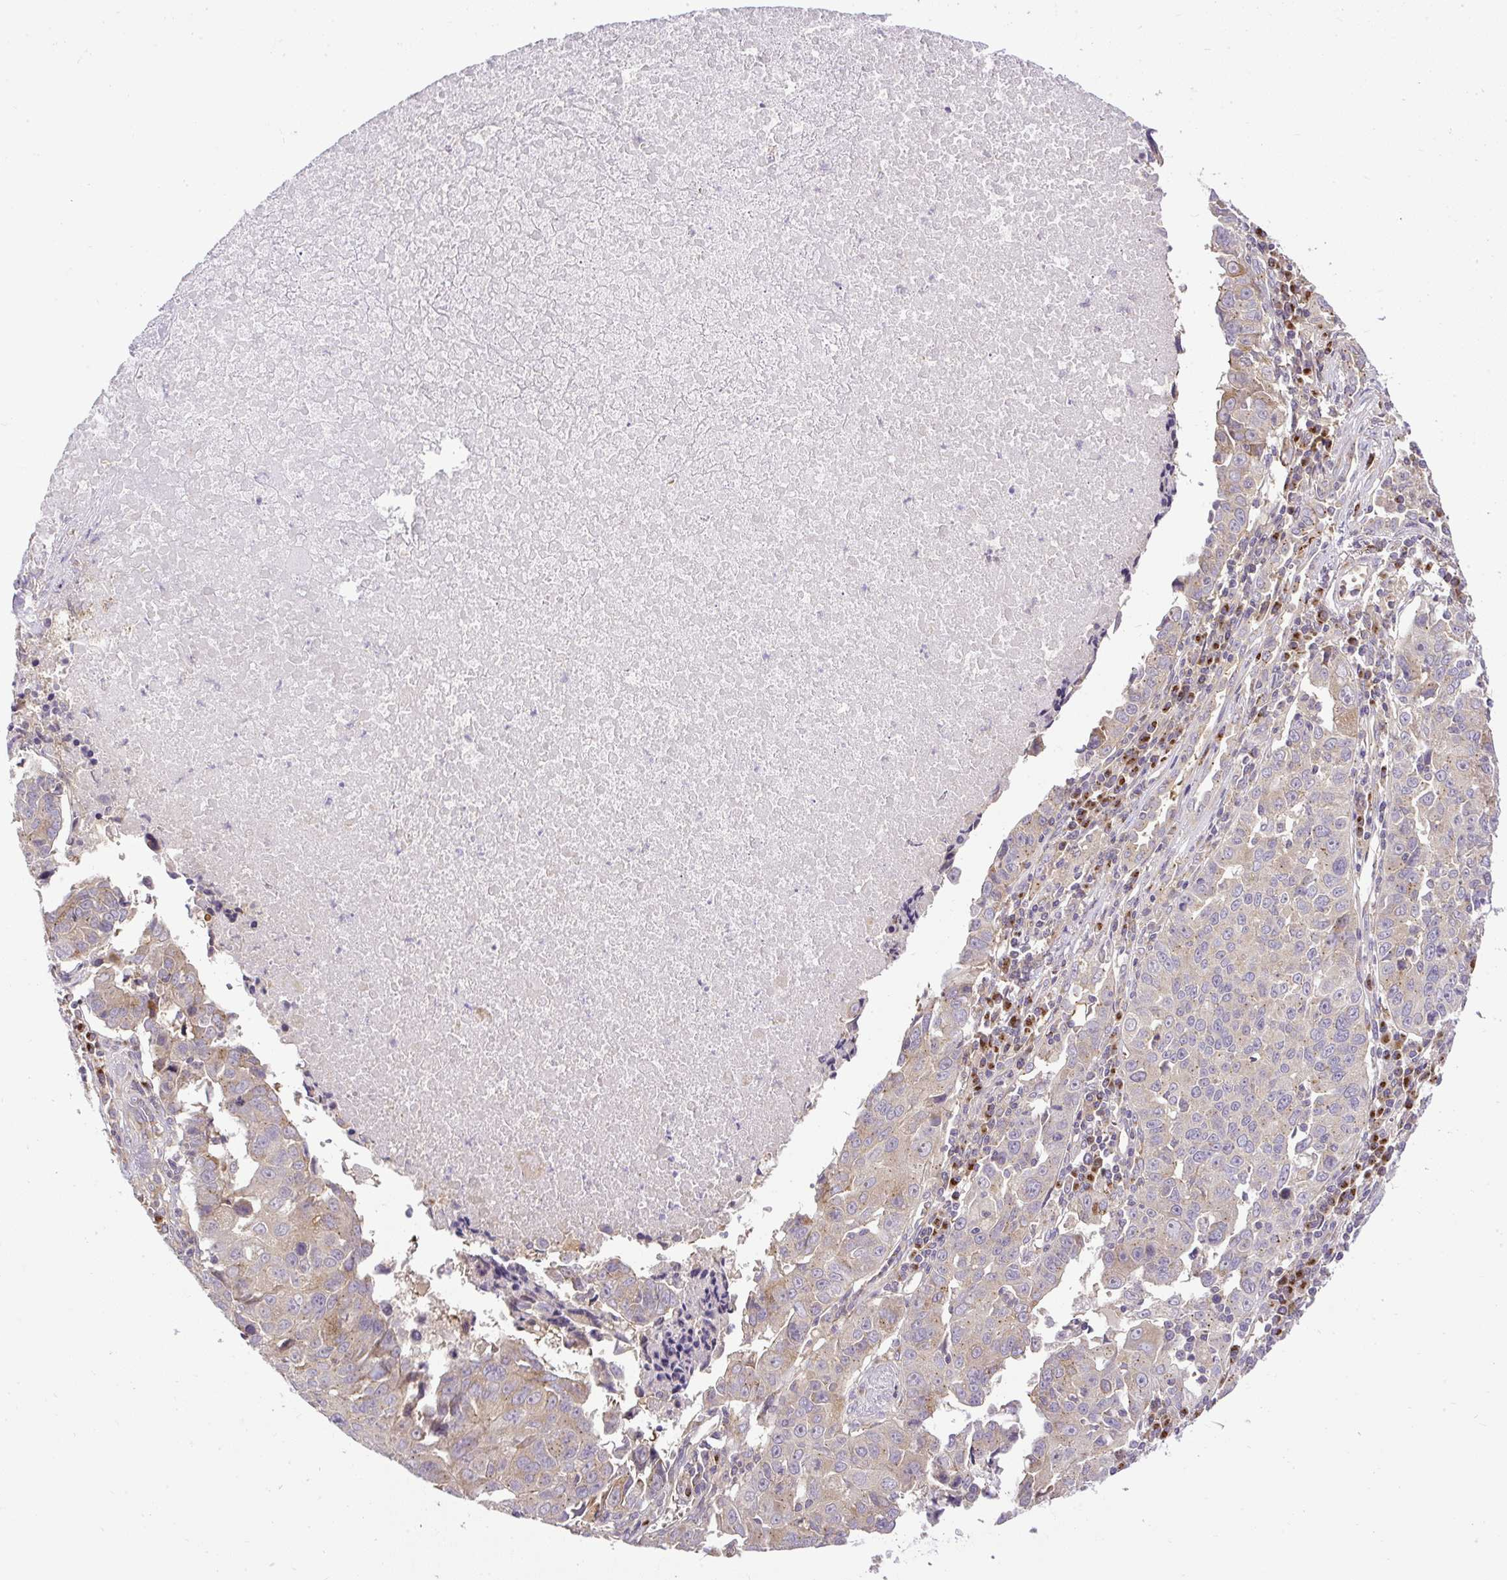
{"staining": {"intensity": "moderate", "quantity": "<25%", "location": "cytoplasmic/membranous"}, "tissue": "lung cancer", "cell_type": "Tumor cells", "image_type": "cancer", "snomed": [{"axis": "morphology", "description": "Squamous cell carcinoma, NOS"}, {"axis": "topography", "description": "Lung"}], "caption": "DAB immunohistochemical staining of squamous cell carcinoma (lung) displays moderate cytoplasmic/membranous protein positivity in about <25% of tumor cells.", "gene": "SMC4", "patient": {"sex": "female", "age": 66}}